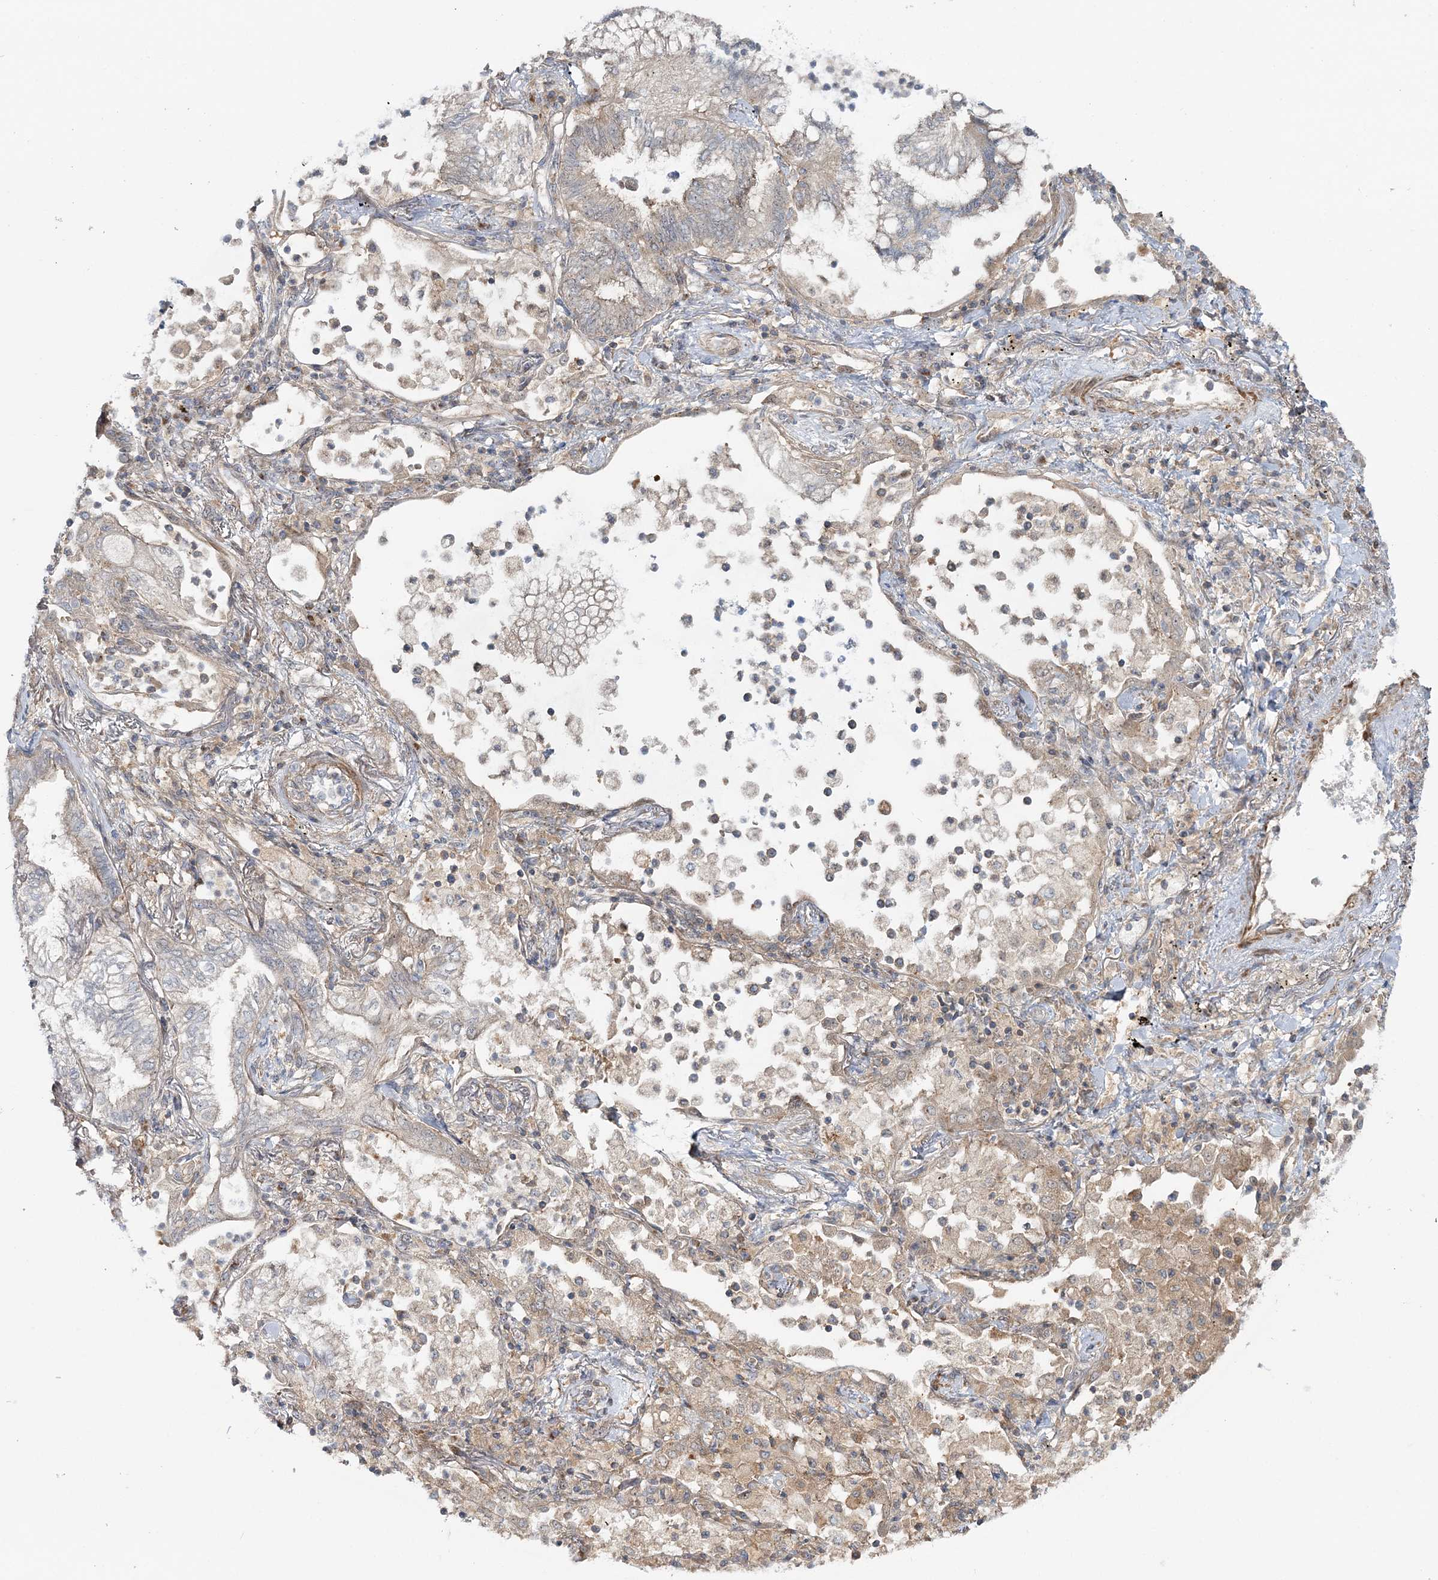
{"staining": {"intensity": "negative", "quantity": "none", "location": "none"}, "tissue": "lung cancer", "cell_type": "Tumor cells", "image_type": "cancer", "snomed": [{"axis": "morphology", "description": "Adenocarcinoma, NOS"}, {"axis": "topography", "description": "Lung"}], "caption": "High power microscopy photomicrograph of an immunohistochemistry (IHC) photomicrograph of adenocarcinoma (lung), revealing no significant positivity in tumor cells. (Stains: DAB (3,3'-diaminobenzidine) immunohistochemistry with hematoxylin counter stain, Microscopy: brightfield microscopy at high magnification).", "gene": "MOCS2", "patient": {"sex": "female", "age": 70}}